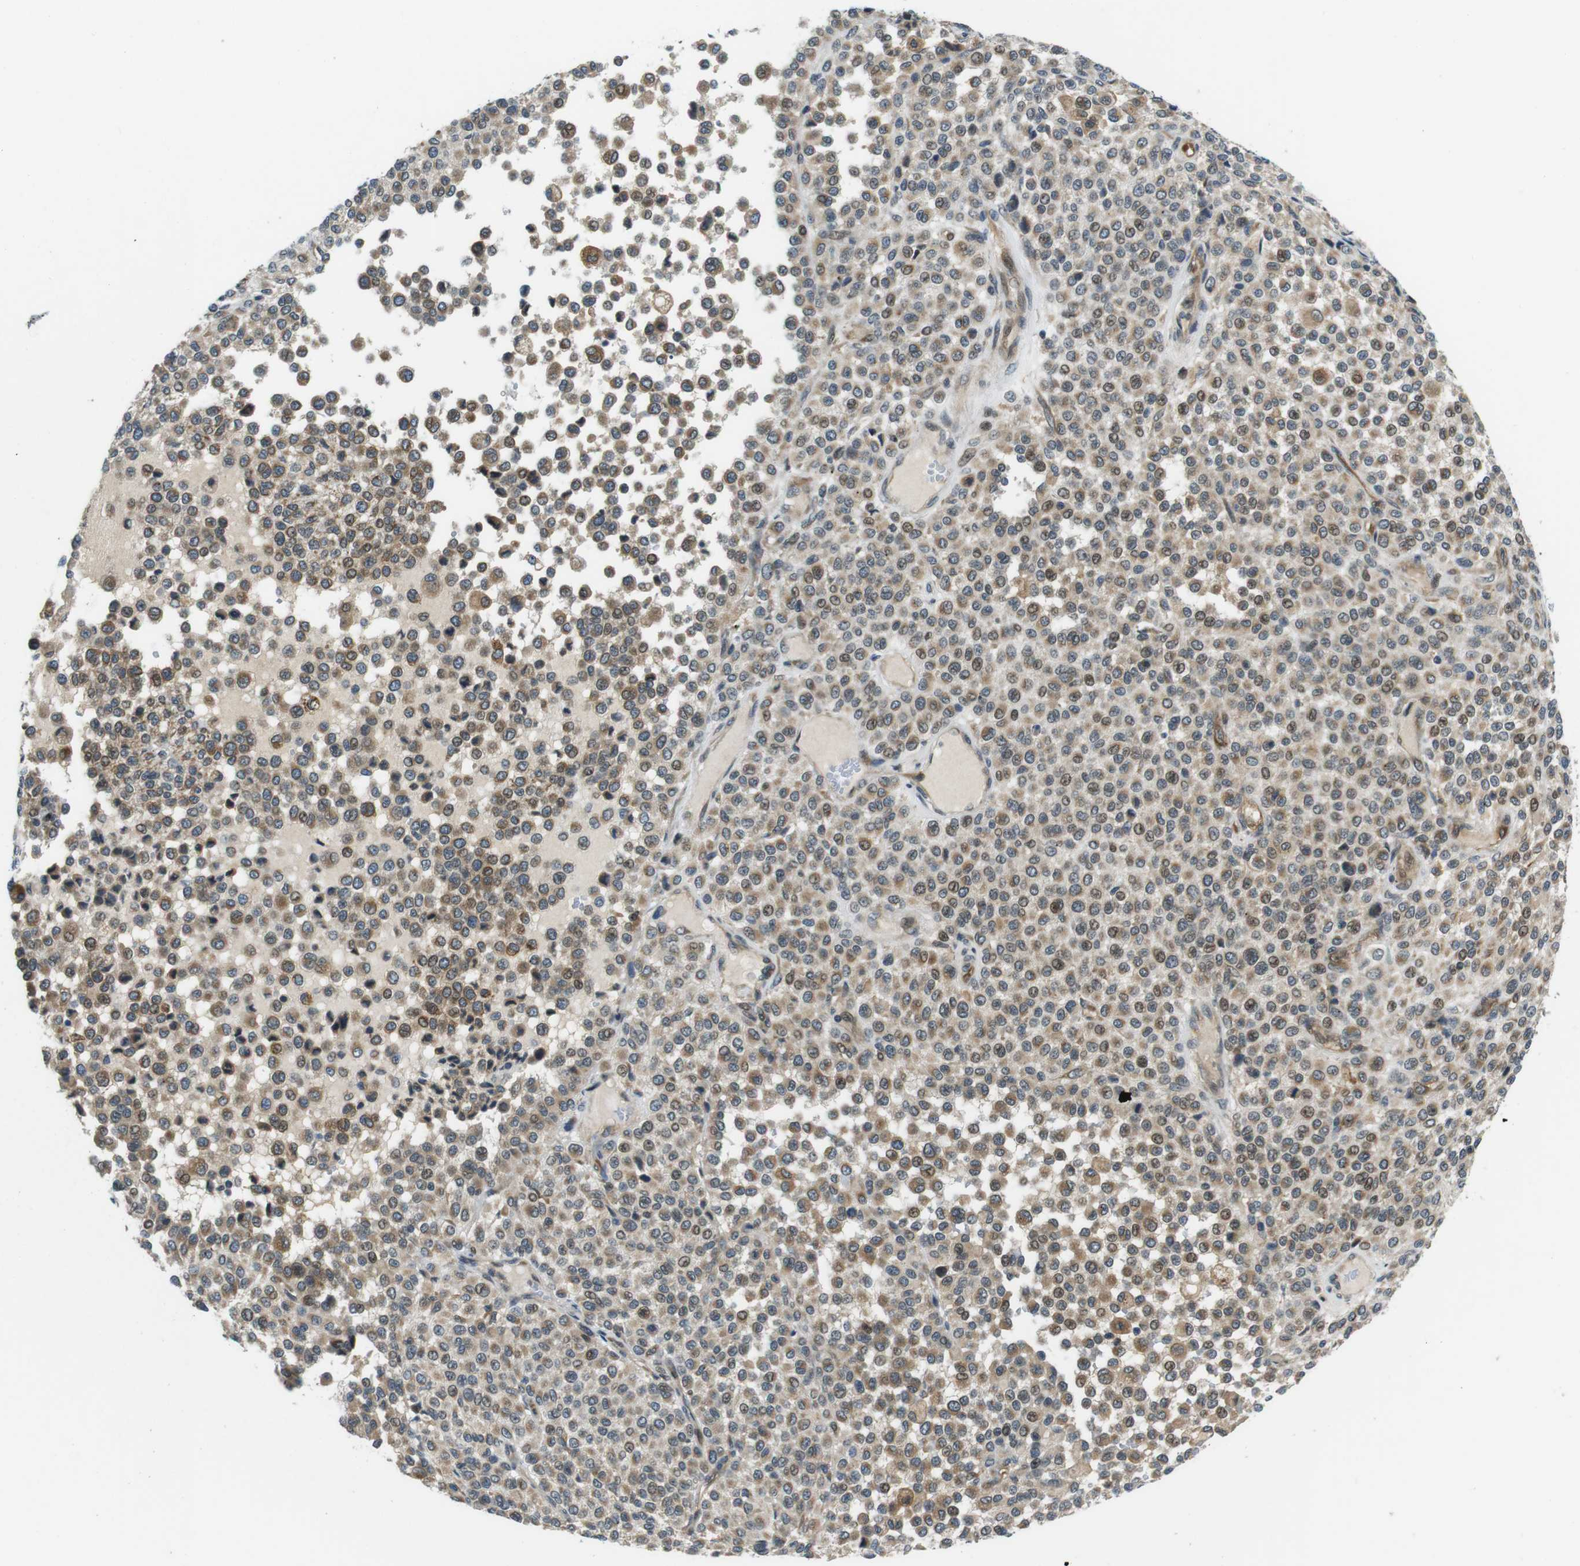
{"staining": {"intensity": "weak", "quantity": "<25%", "location": "cytoplasmic/membranous,nuclear"}, "tissue": "melanoma", "cell_type": "Tumor cells", "image_type": "cancer", "snomed": [{"axis": "morphology", "description": "Malignant melanoma, Metastatic site"}, {"axis": "topography", "description": "Pancreas"}], "caption": "A photomicrograph of malignant melanoma (metastatic site) stained for a protein demonstrates no brown staining in tumor cells.", "gene": "PALD1", "patient": {"sex": "female", "age": 30}}